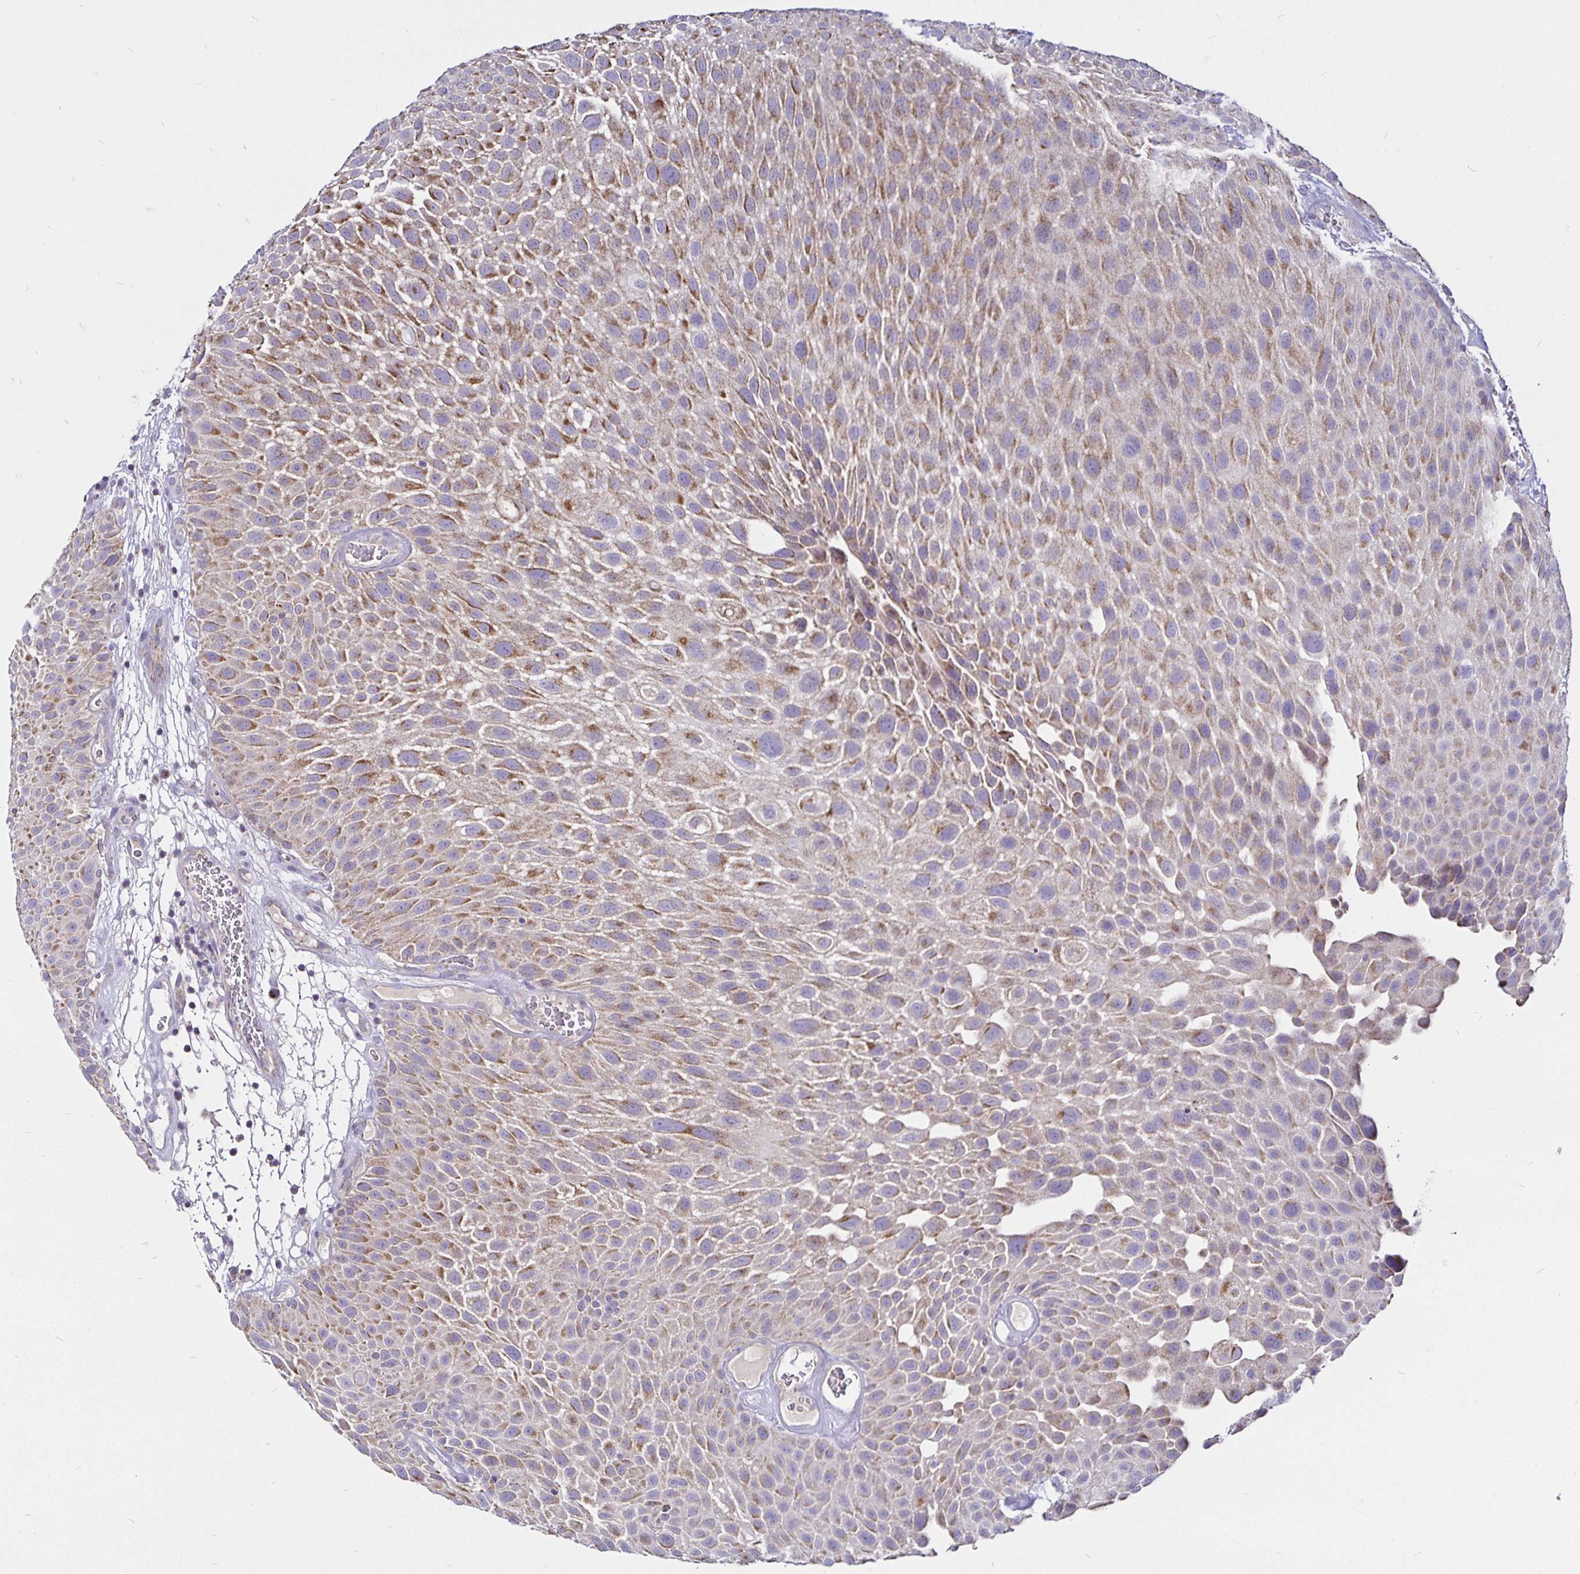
{"staining": {"intensity": "moderate", "quantity": "25%-75%", "location": "cytoplasmic/membranous"}, "tissue": "urothelial cancer", "cell_type": "Tumor cells", "image_type": "cancer", "snomed": [{"axis": "morphology", "description": "Urothelial carcinoma, Low grade"}, {"axis": "topography", "description": "Urinary bladder"}], "caption": "Approximately 25%-75% of tumor cells in human urothelial cancer reveal moderate cytoplasmic/membranous protein expression as visualized by brown immunohistochemical staining.", "gene": "PGAM2", "patient": {"sex": "male", "age": 72}}